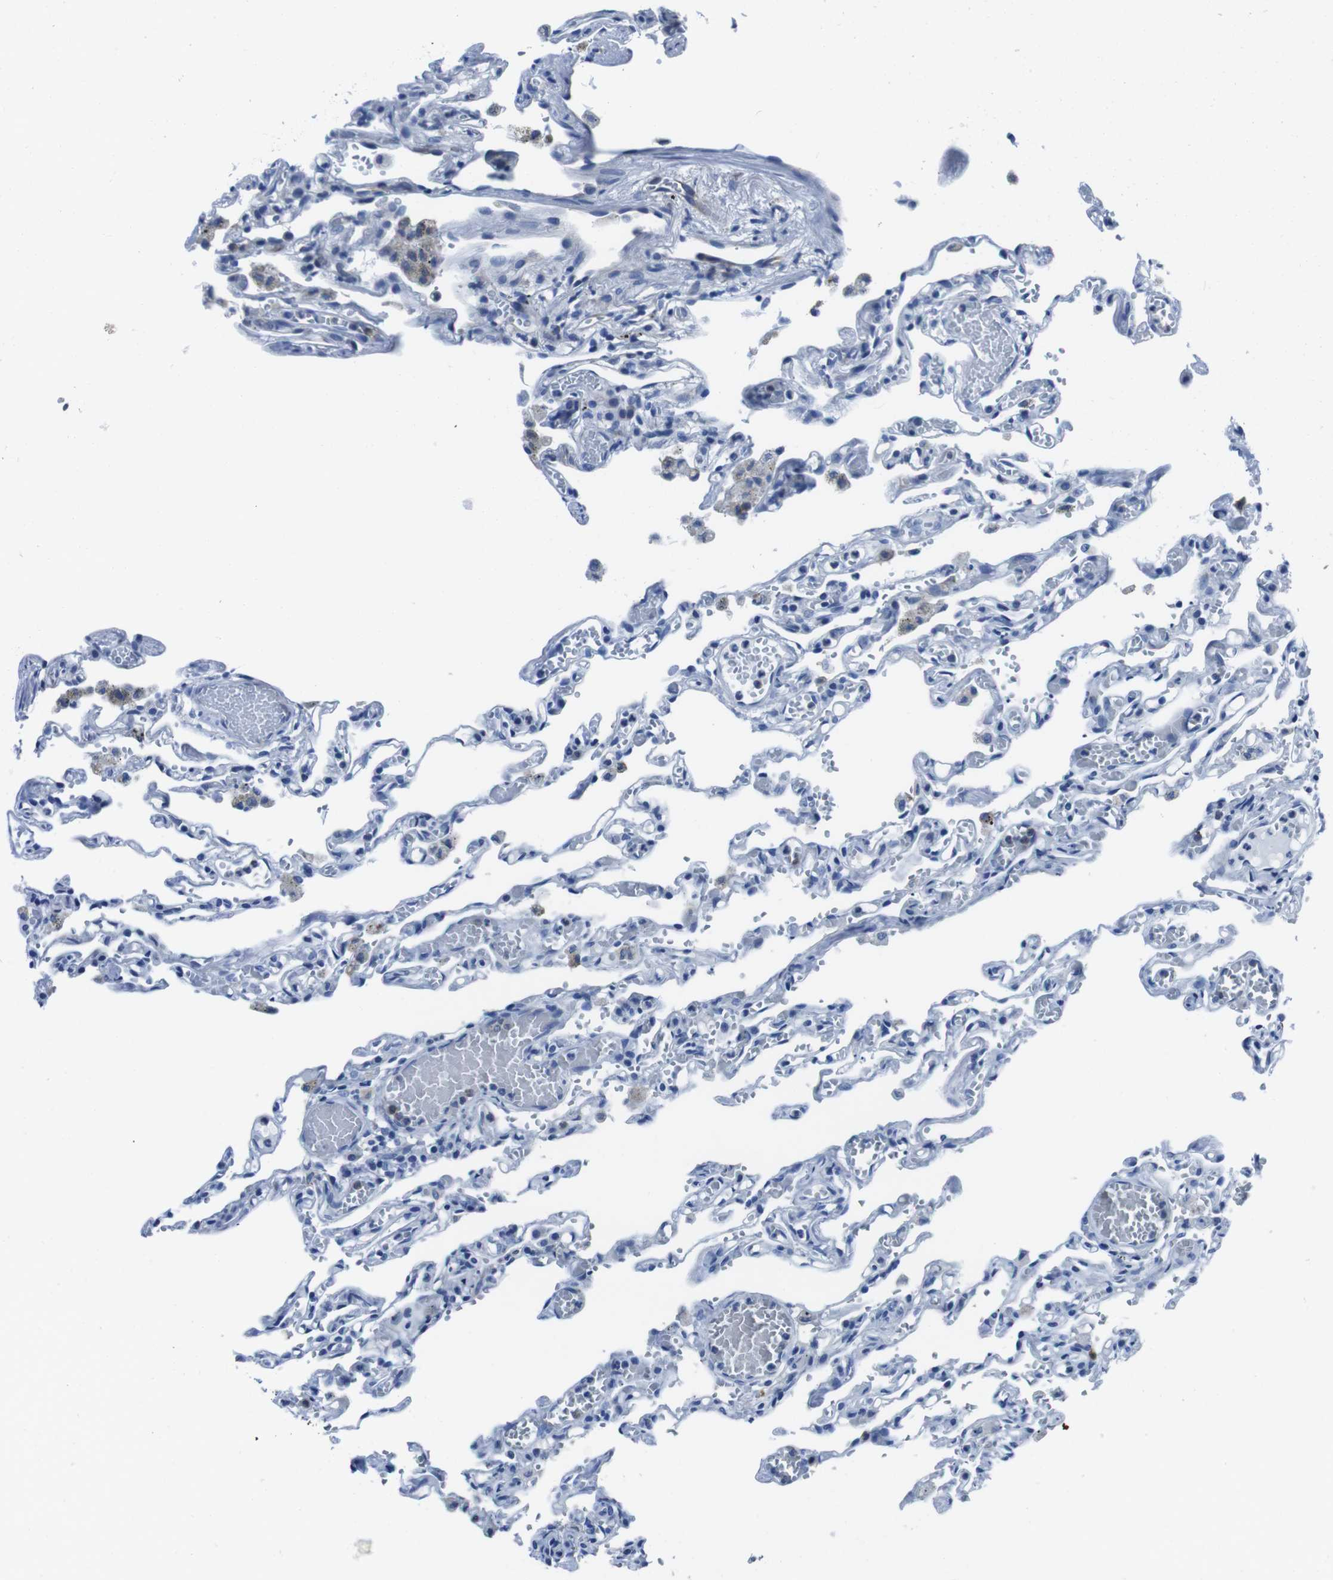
{"staining": {"intensity": "negative", "quantity": "none", "location": "none"}, "tissue": "lung", "cell_type": "Alveolar cells", "image_type": "normal", "snomed": [{"axis": "morphology", "description": "Normal tissue, NOS"}, {"axis": "topography", "description": "Lung"}], "caption": "Micrograph shows no significant protein staining in alveolar cells of normal lung. (Immunohistochemistry, brightfield microscopy, high magnification).", "gene": "EIF4A1", "patient": {"sex": "male", "age": 21}}